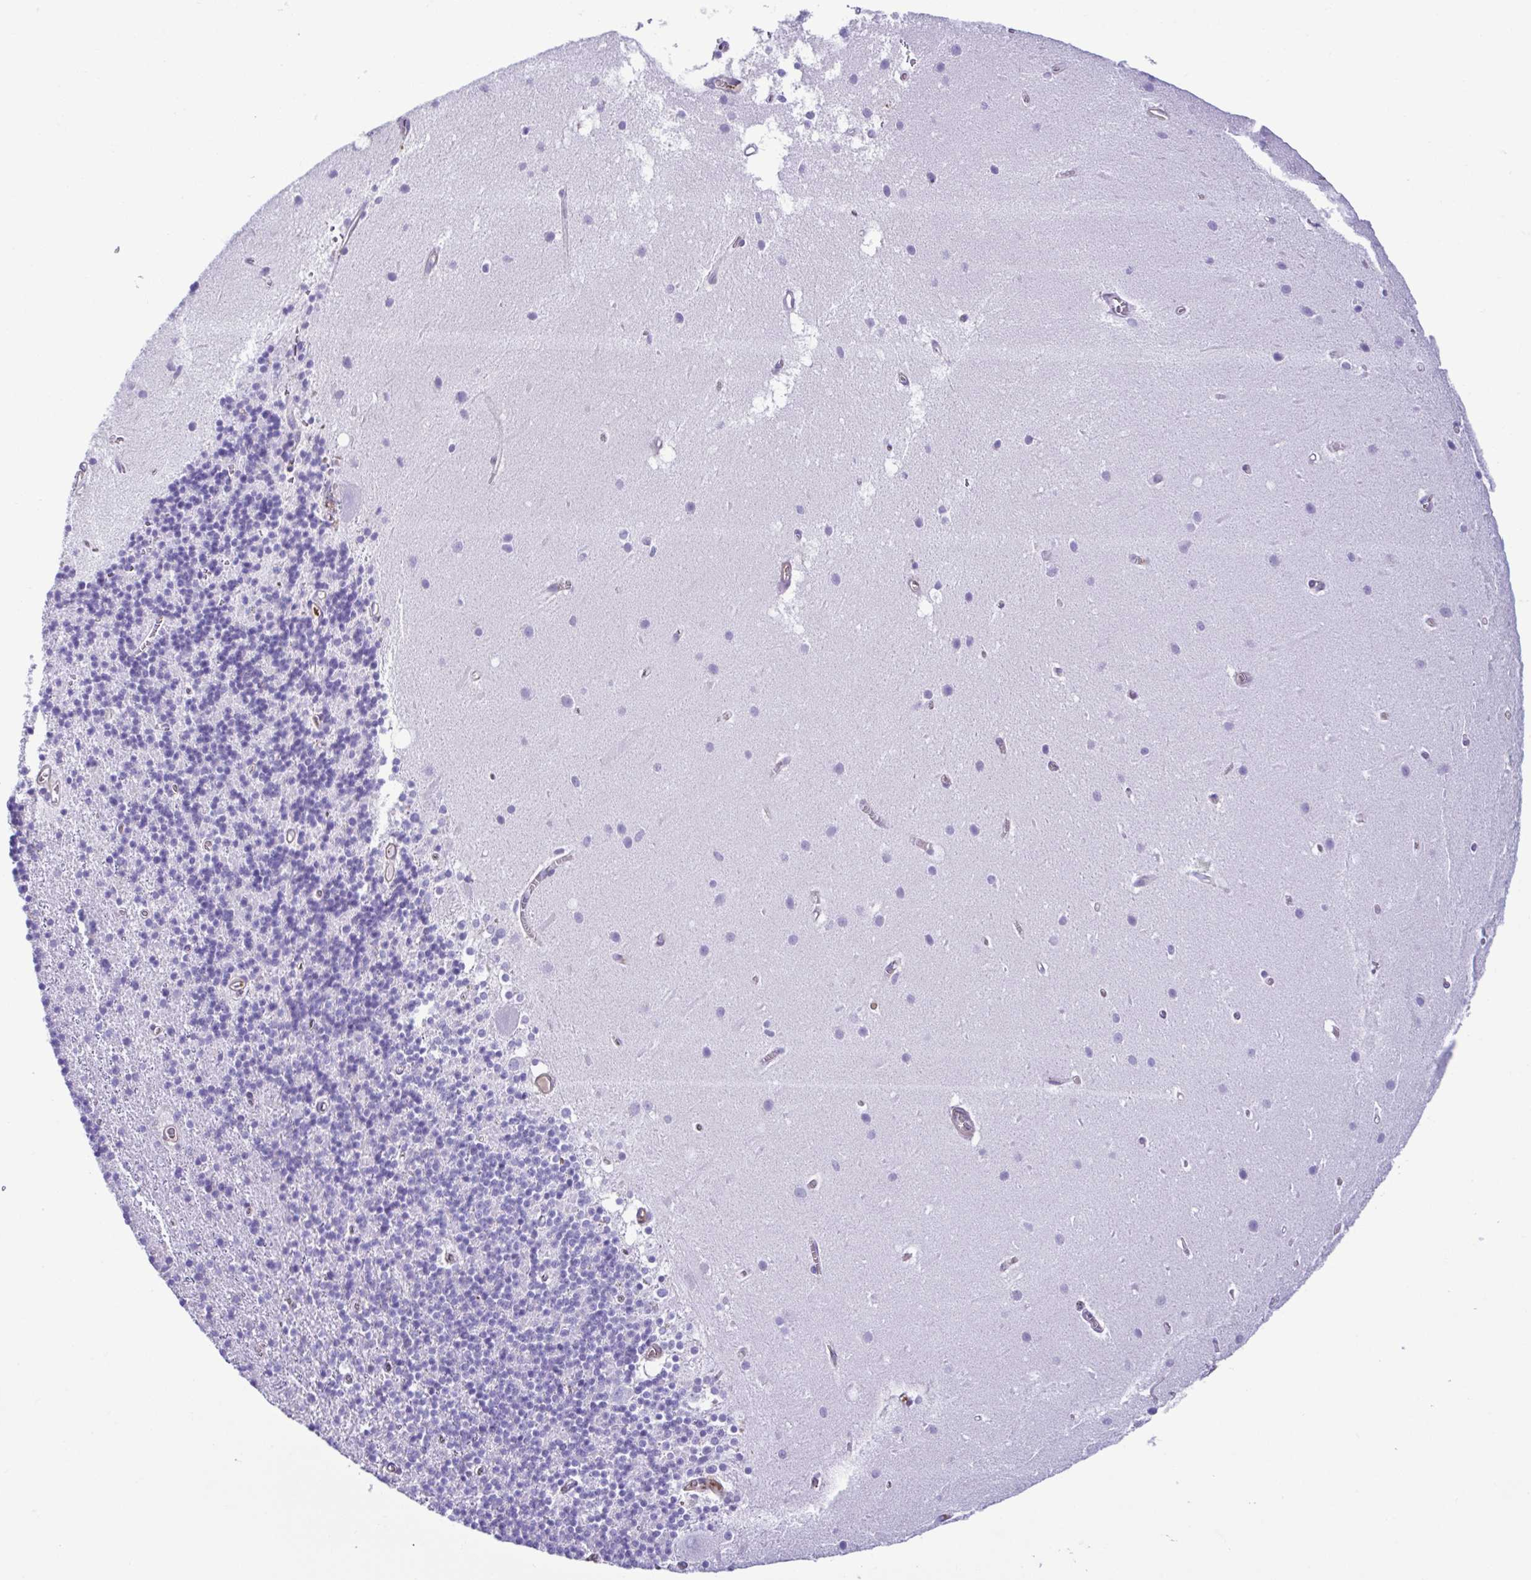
{"staining": {"intensity": "negative", "quantity": "none", "location": "none"}, "tissue": "cerebellum", "cell_type": "Cells in granular layer", "image_type": "normal", "snomed": [{"axis": "morphology", "description": "Normal tissue, NOS"}, {"axis": "topography", "description": "Cerebellum"}], "caption": "DAB (3,3'-diaminobenzidine) immunohistochemical staining of normal human cerebellum reveals no significant staining in cells in granular layer. (Immunohistochemistry, brightfield microscopy, high magnification).", "gene": "CYP11B1", "patient": {"sex": "male", "age": 70}}